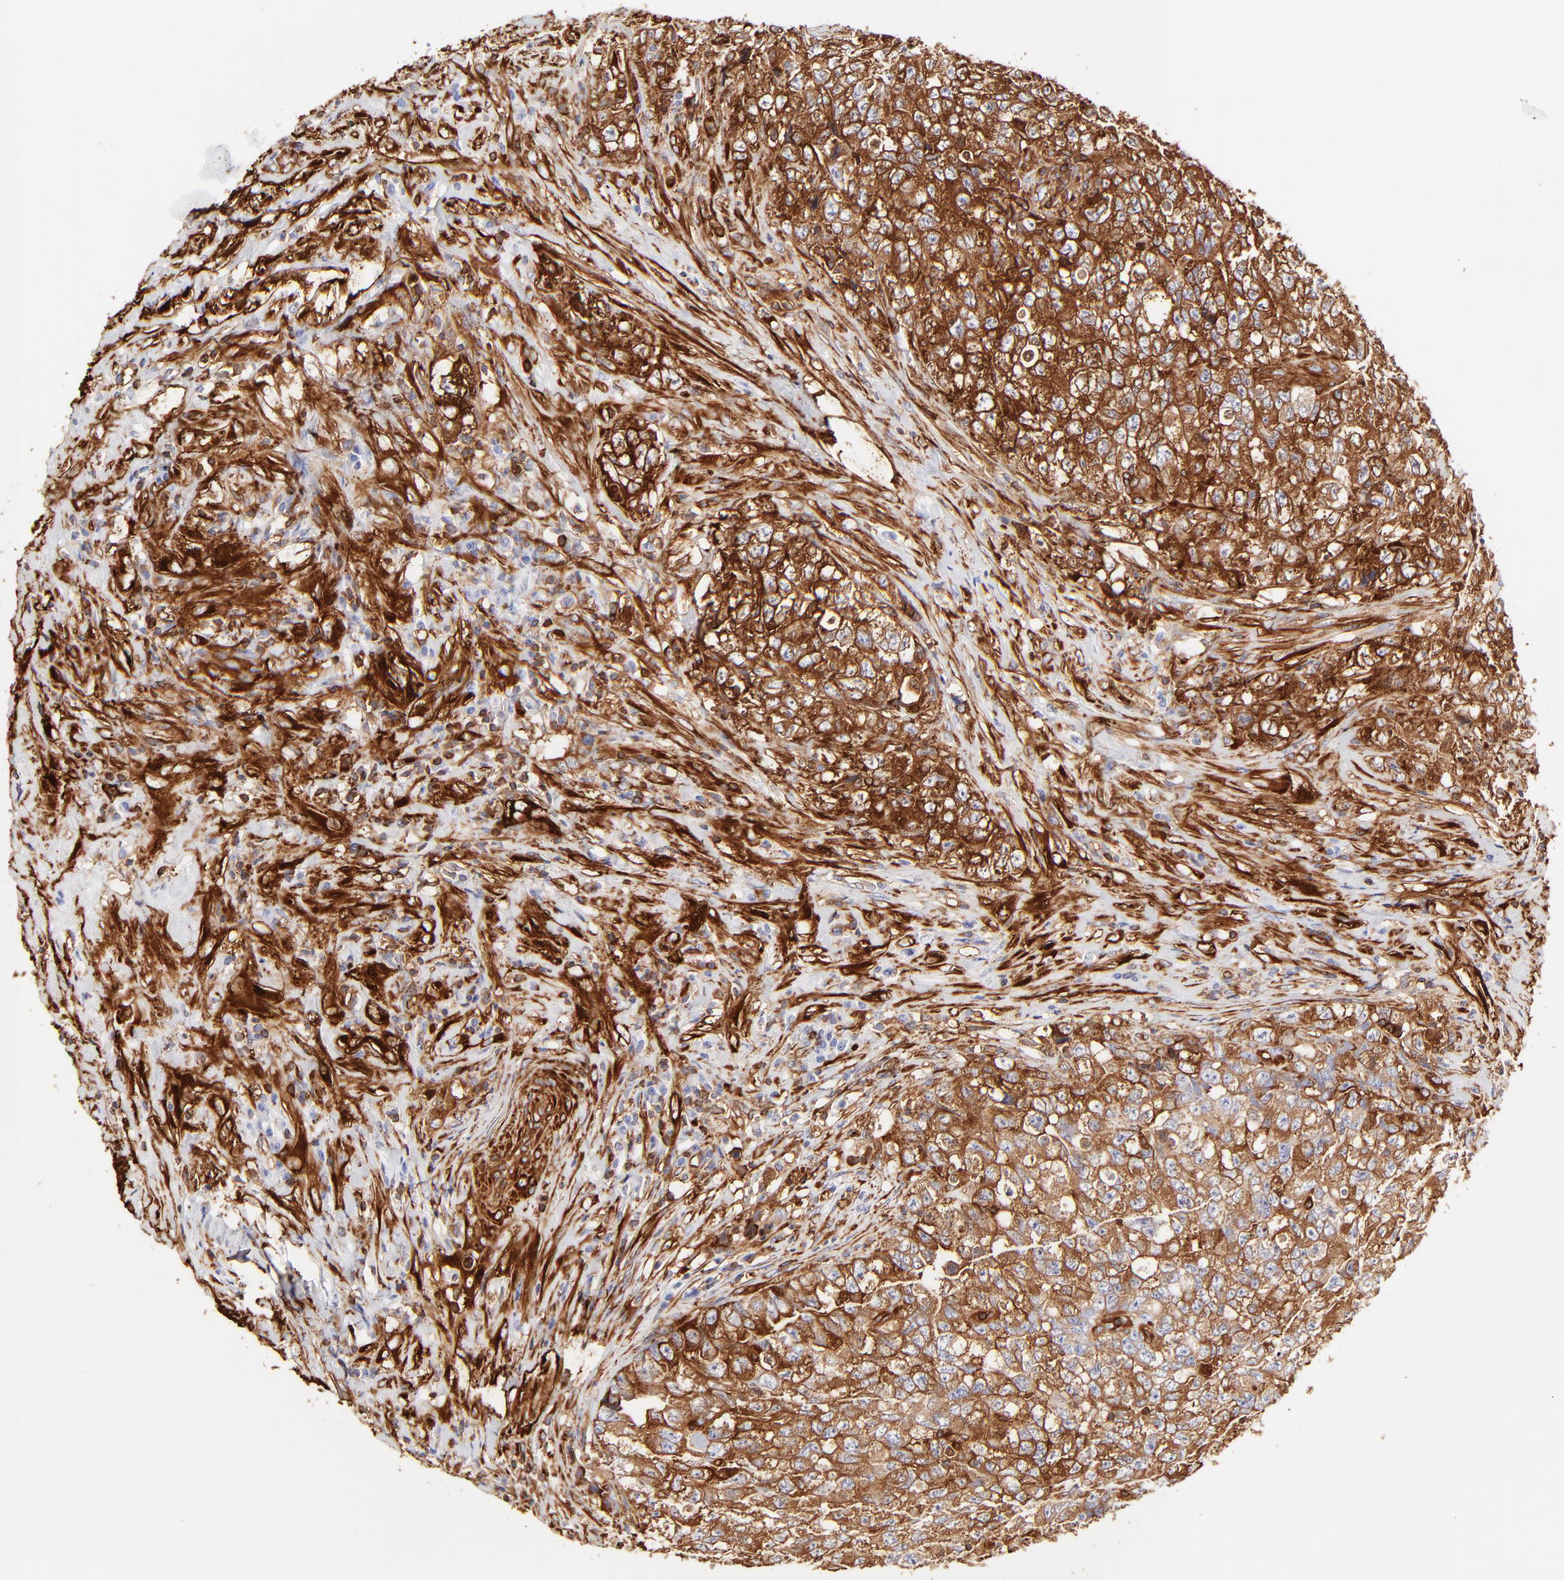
{"staining": {"intensity": "strong", "quantity": ">75%", "location": "cytoplasmic/membranous"}, "tissue": "testis cancer", "cell_type": "Tumor cells", "image_type": "cancer", "snomed": [{"axis": "morphology", "description": "Carcinoma, Embryonal, NOS"}, {"axis": "topography", "description": "Testis"}], "caption": "Protein staining of testis embryonal carcinoma tissue reveals strong cytoplasmic/membranous staining in about >75% of tumor cells.", "gene": "FLNA", "patient": {"sex": "male", "age": 31}}